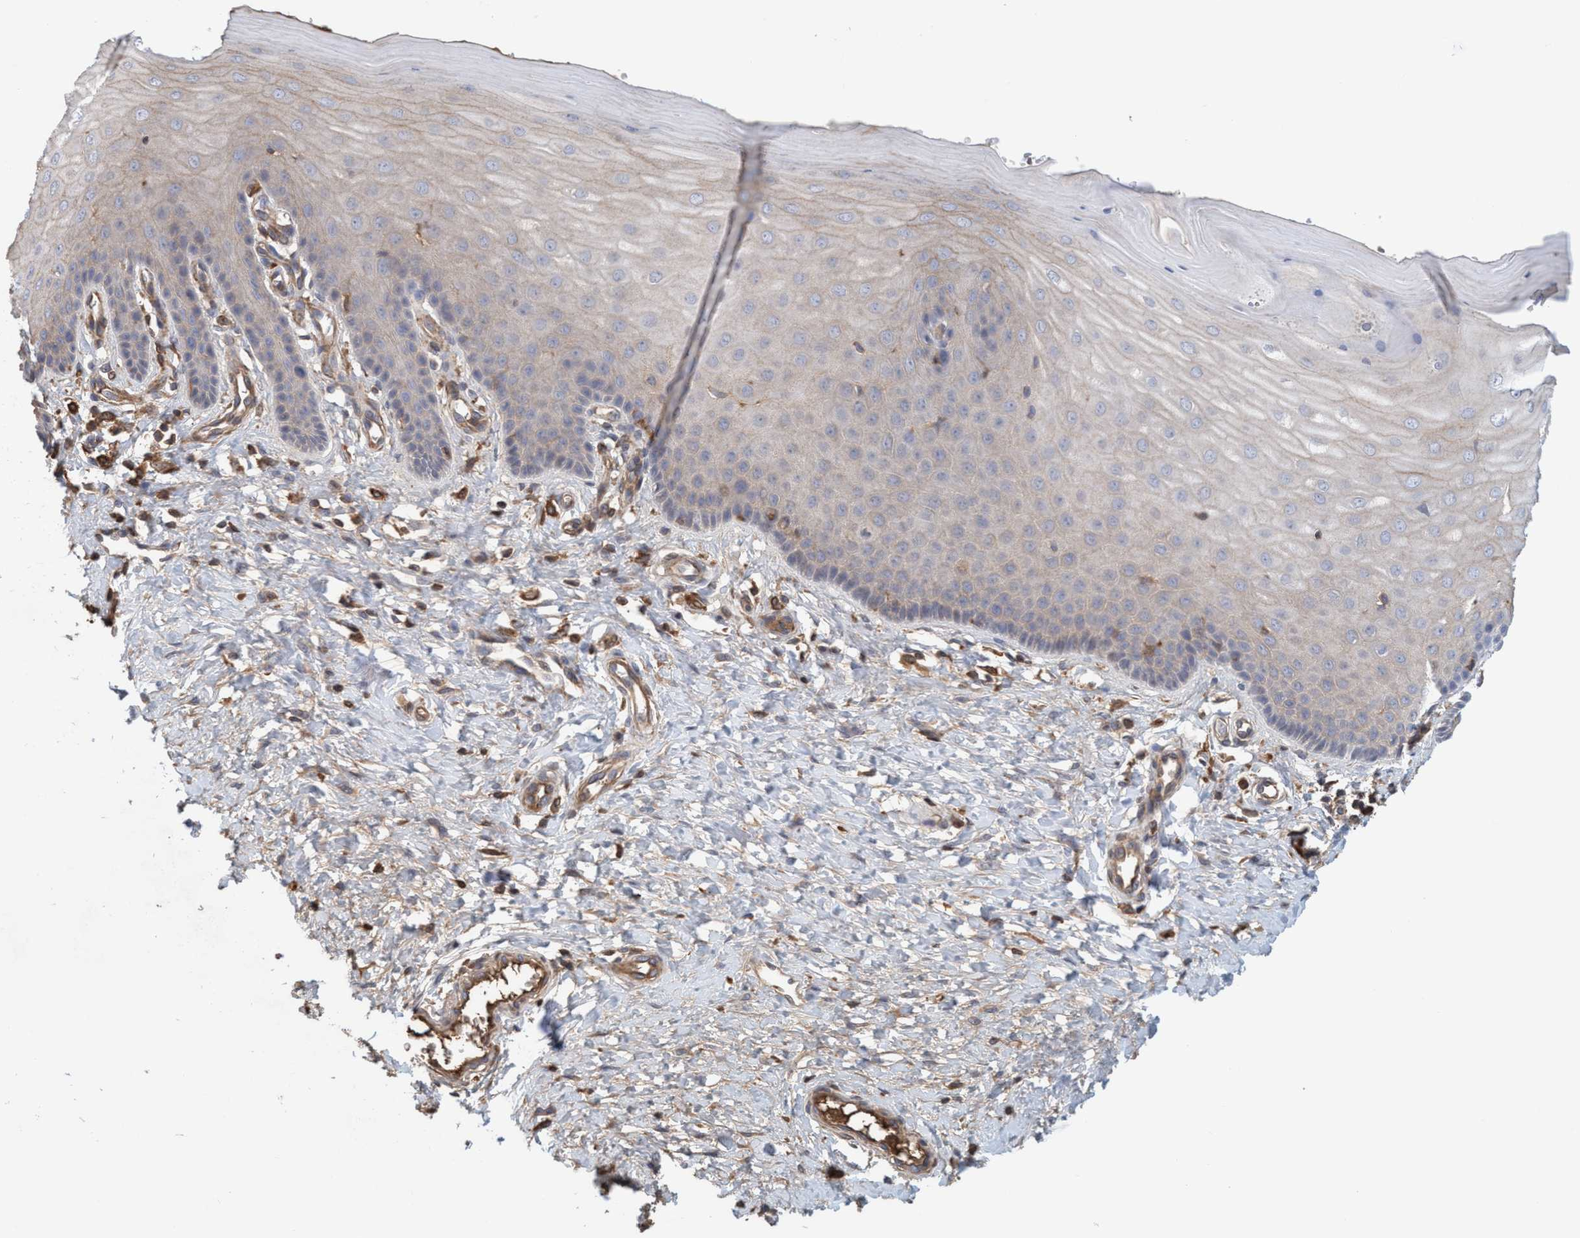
{"staining": {"intensity": "strong", "quantity": ">75%", "location": "cytoplasmic/membranous"}, "tissue": "cervix", "cell_type": "Glandular cells", "image_type": "normal", "snomed": [{"axis": "morphology", "description": "Normal tissue, NOS"}, {"axis": "topography", "description": "Cervix"}], "caption": "Unremarkable cervix was stained to show a protein in brown. There is high levels of strong cytoplasmic/membranous expression in about >75% of glandular cells.", "gene": "SPECC1", "patient": {"sex": "female", "age": 55}}